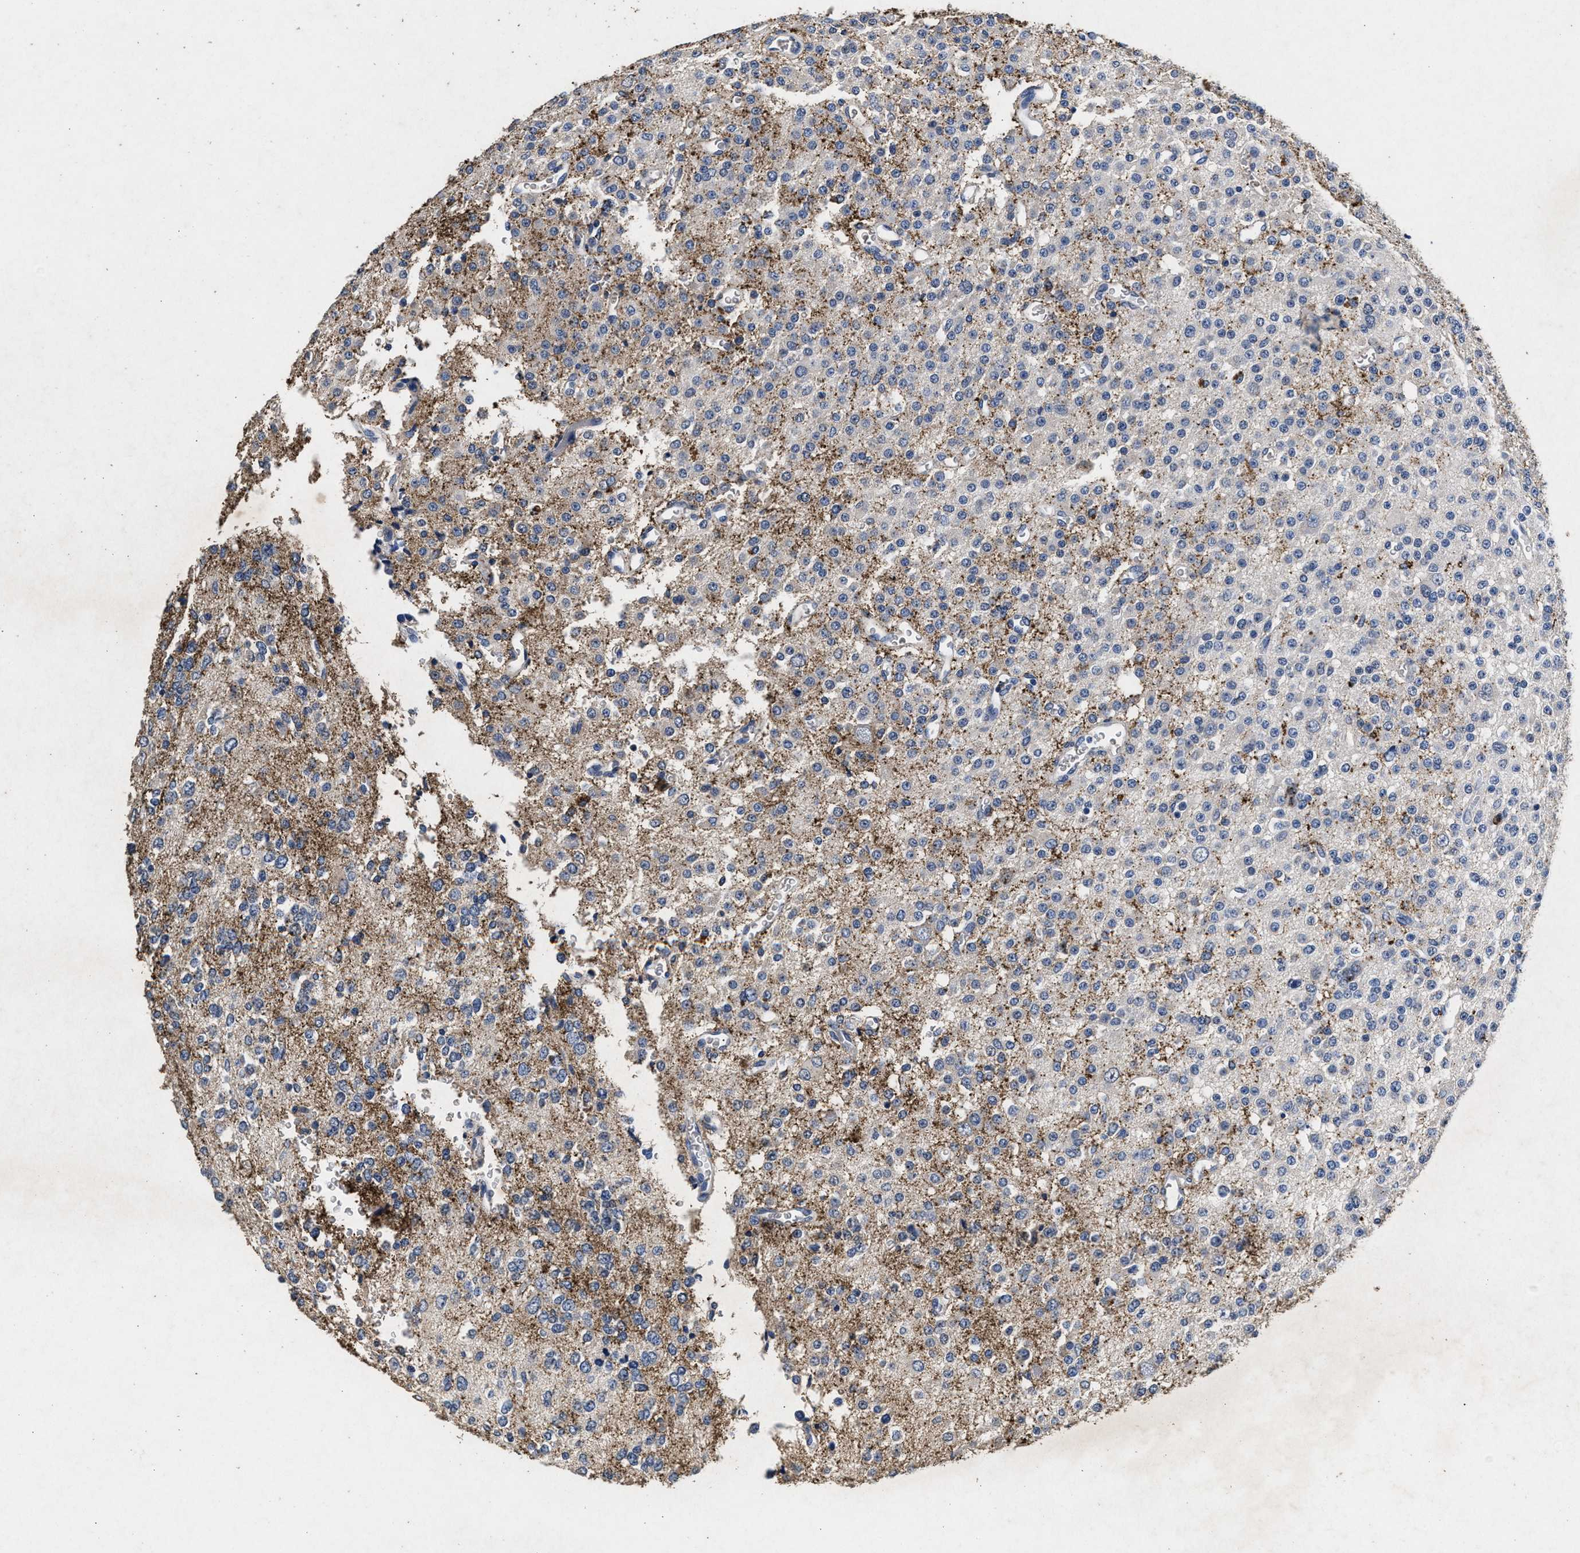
{"staining": {"intensity": "moderate", "quantity": "25%-75%", "location": "cytoplasmic/membranous"}, "tissue": "glioma", "cell_type": "Tumor cells", "image_type": "cancer", "snomed": [{"axis": "morphology", "description": "Glioma, malignant, Low grade"}, {"axis": "topography", "description": "Brain"}], "caption": "Protein staining by immunohistochemistry (IHC) exhibits moderate cytoplasmic/membranous staining in about 25%-75% of tumor cells in malignant glioma (low-grade).", "gene": "LTB4R2", "patient": {"sex": "male", "age": 38}}